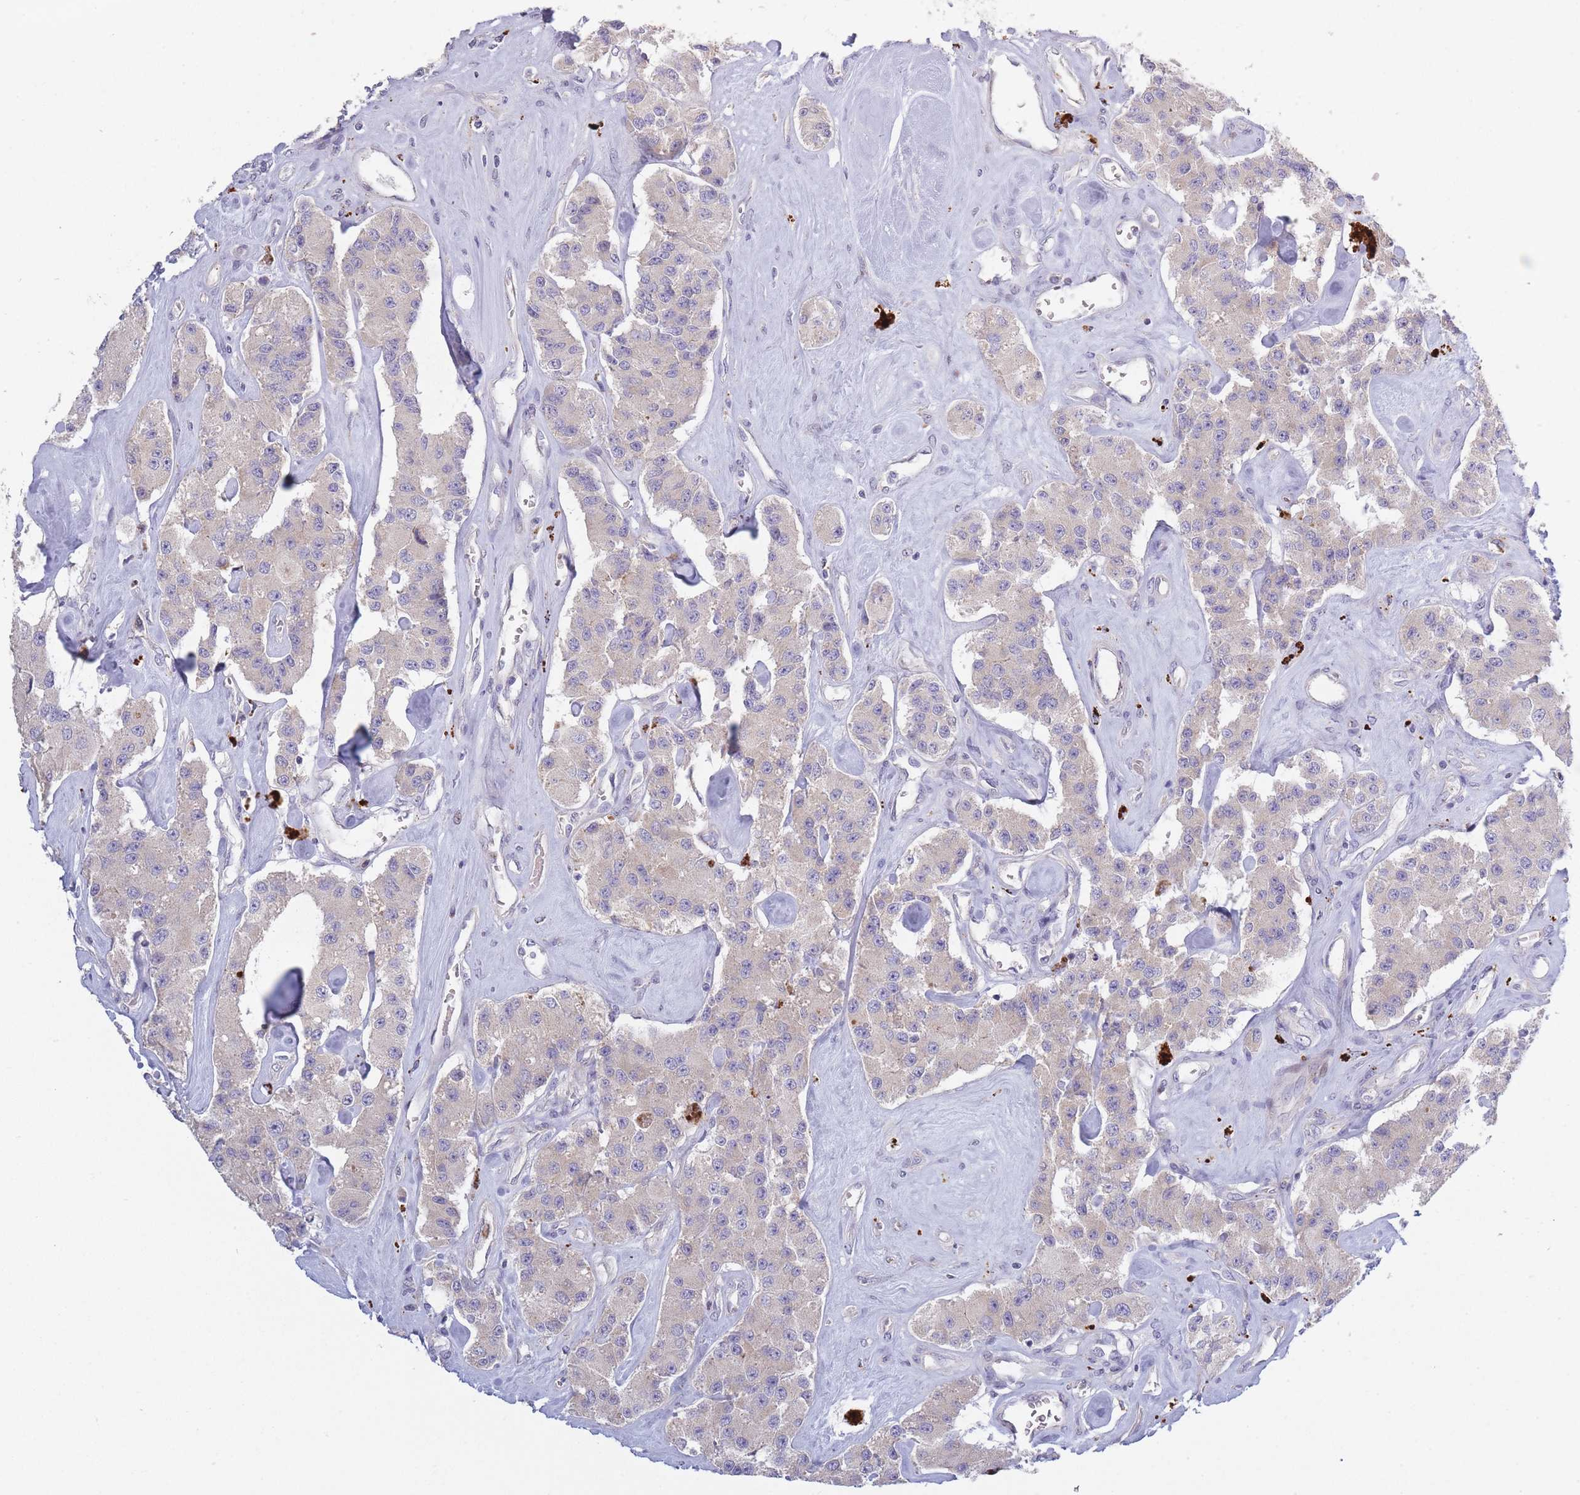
{"staining": {"intensity": "weak", "quantity": "25%-75%", "location": "cytoplasmic/membranous"}, "tissue": "carcinoid", "cell_type": "Tumor cells", "image_type": "cancer", "snomed": [{"axis": "morphology", "description": "Carcinoid, malignant, NOS"}, {"axis": "topography", "description": "Pancreas"}], "caption": "Protein staining reveals weak cytoplasmic/membranous positivity in approximately 25%-75% of tumor cells in carcinoid.", "gene": "TRIM61", "patient": {"sex": "male", "age": 41}}